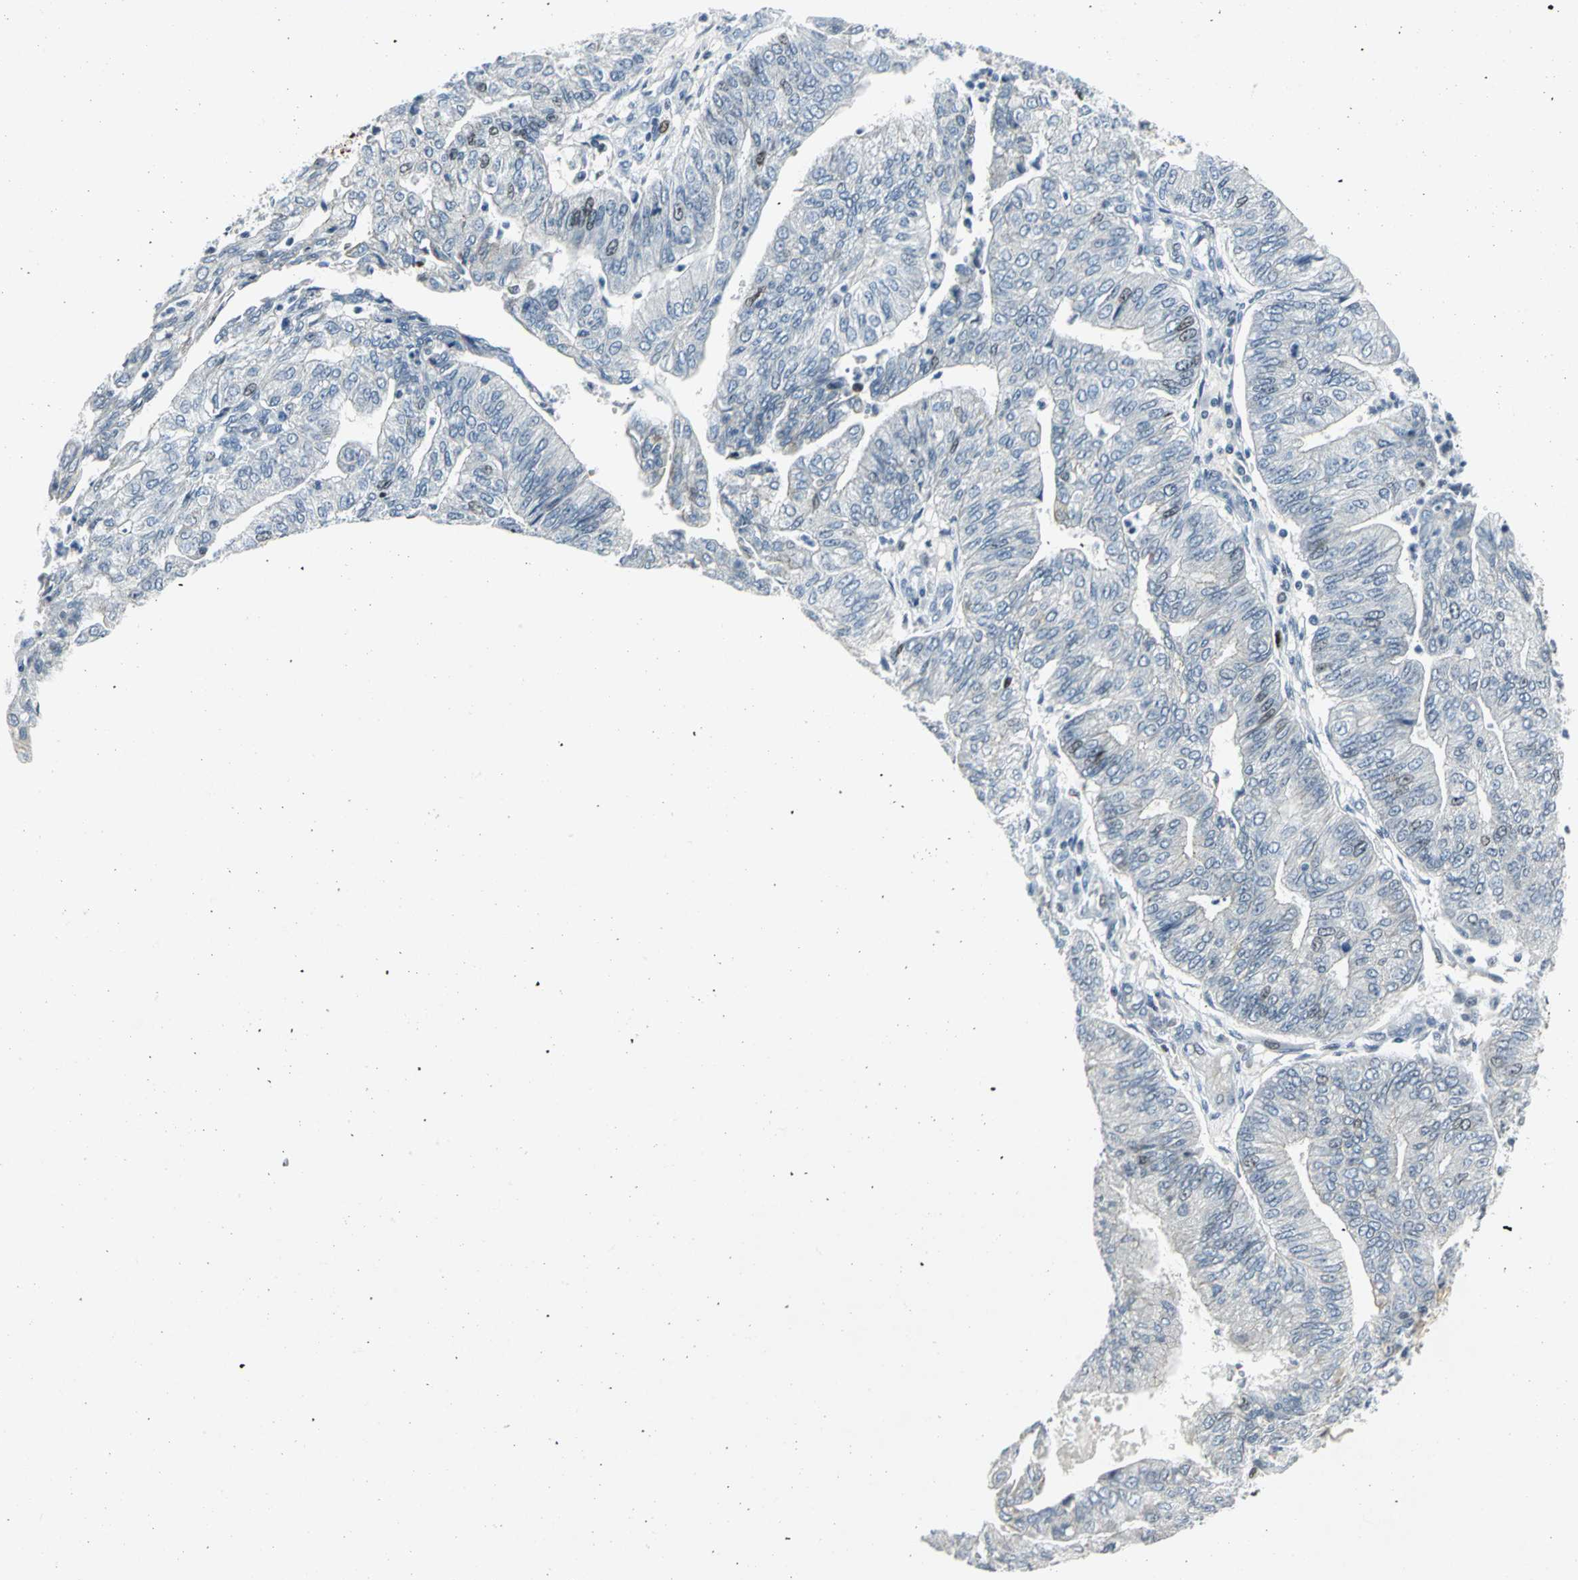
{"staining": {"intensity": "weak", "quantity": "<25%", "location": "nuclear"}, "tissue": "endometrial cancer", "cell_type": "Tumor cells", "image_type": "cancer", "snomed": [{"axis": "morphology", "description": "Adenocarcinoma, NOS"}, {"axis": "topography", "description": "Endometrium"}], "caption": "IHC image of neoplastic tissue: human adenocarcinoma (endometrial) stained with DAB shows no significant protein positivity in tumor cells.", "gene": "RPA1", "patient": {"sex": "female", "age": 59}}